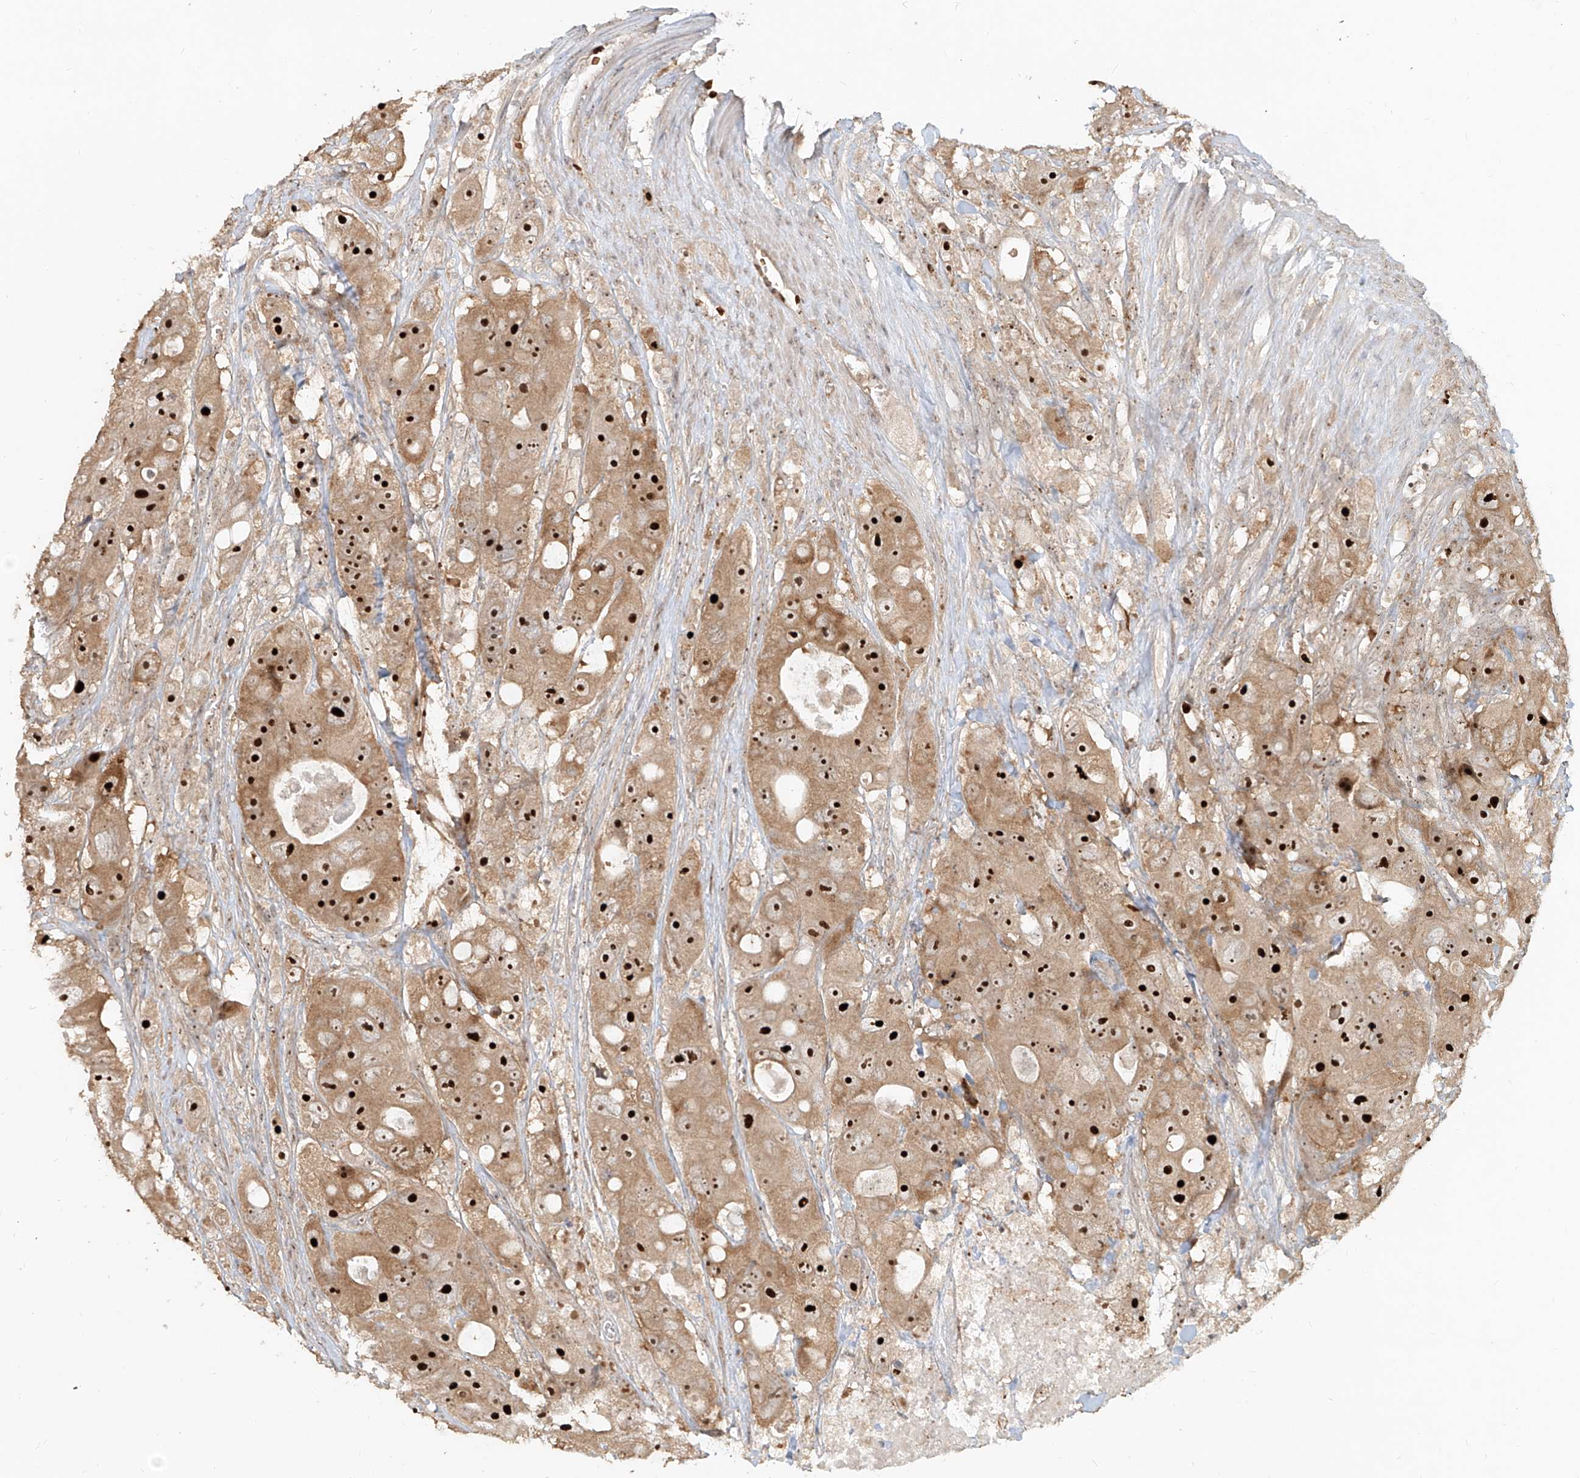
{"staining": {"intensity": "strong", "quantity": ">75%", "location": "cytoplasmic/membranous,nuclear"}, "tissue": "colorectal cancer", "cell_type": "Tumor cells", "image_type": "cancer", "snomed": [{"axis": "morphology", "description": "Adenocarcinoma, NOS"}, {"axis": "topography", "description": "Colon"}], "caption": "Immunohistochemical staining of human colorectal cancer exhibits high levels of strong cytoplasmic/membranous and nuclear expression in approximately >75% of tumor cells.", "gene": "BYSL", "patient": {"sex": "female", "age": 46}}